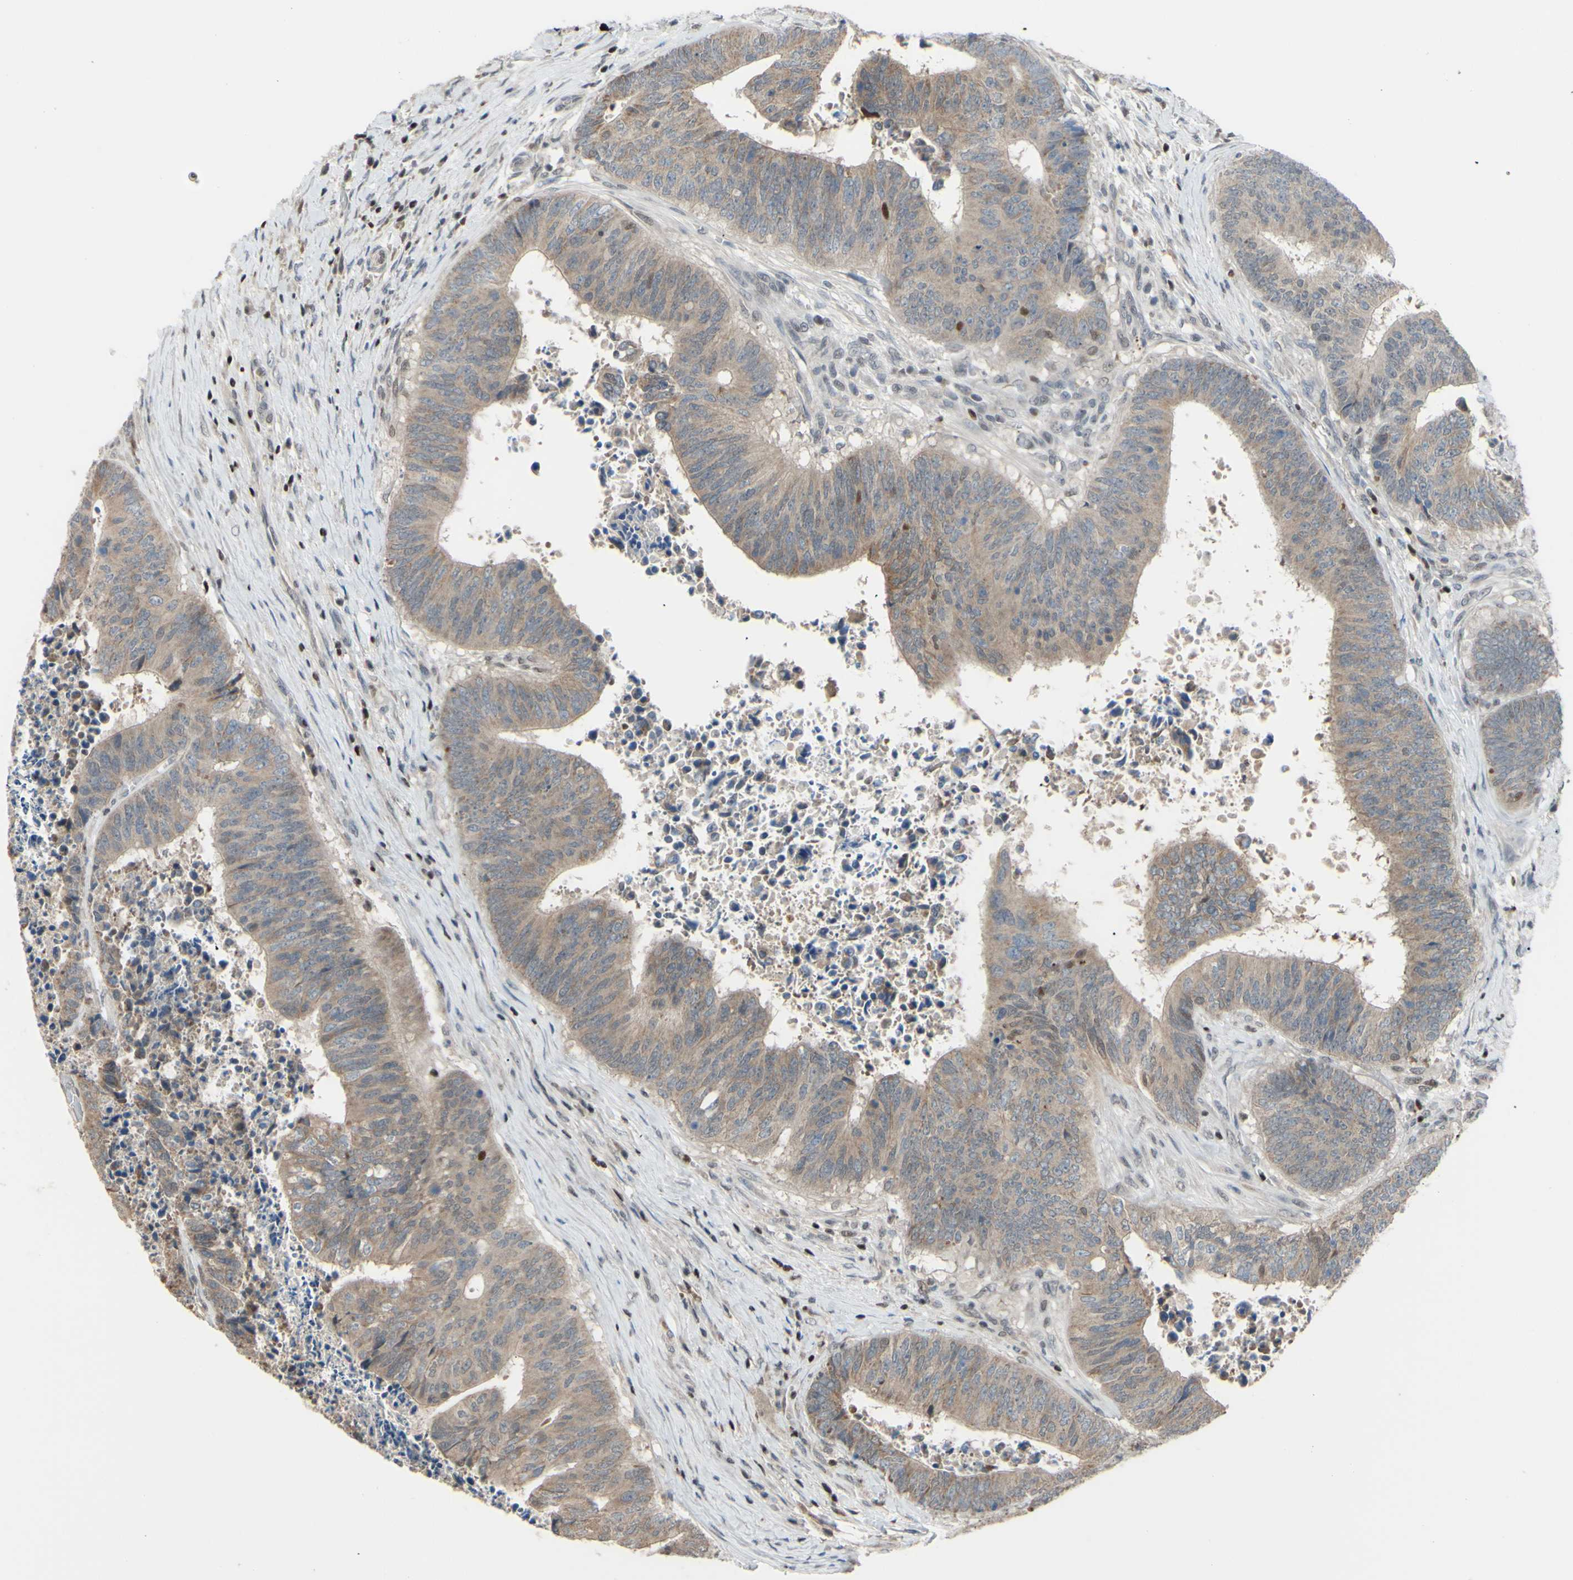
{"staining": {"intensity": "moderate", "quantity": ">75%", "location": "cytoplasmic/membranous"}, "tissue": "colorectal cancer", "cell_type": "Tumor cells", "image_type": "cancer", "snomed": [{"axis": "morphology", "description": "Adenocarcinoma, NOS"}, {"axis": "topography", "description": "Rectum"}], "caption": "A photomicrograph of colorectal cancer (adenocarcinoma) stained for a protein shows moderate cytoplasmic/membranous brown staining in tumor cells.", "gene": "SP4", "patient": {"sex": "male", "age": 72}}